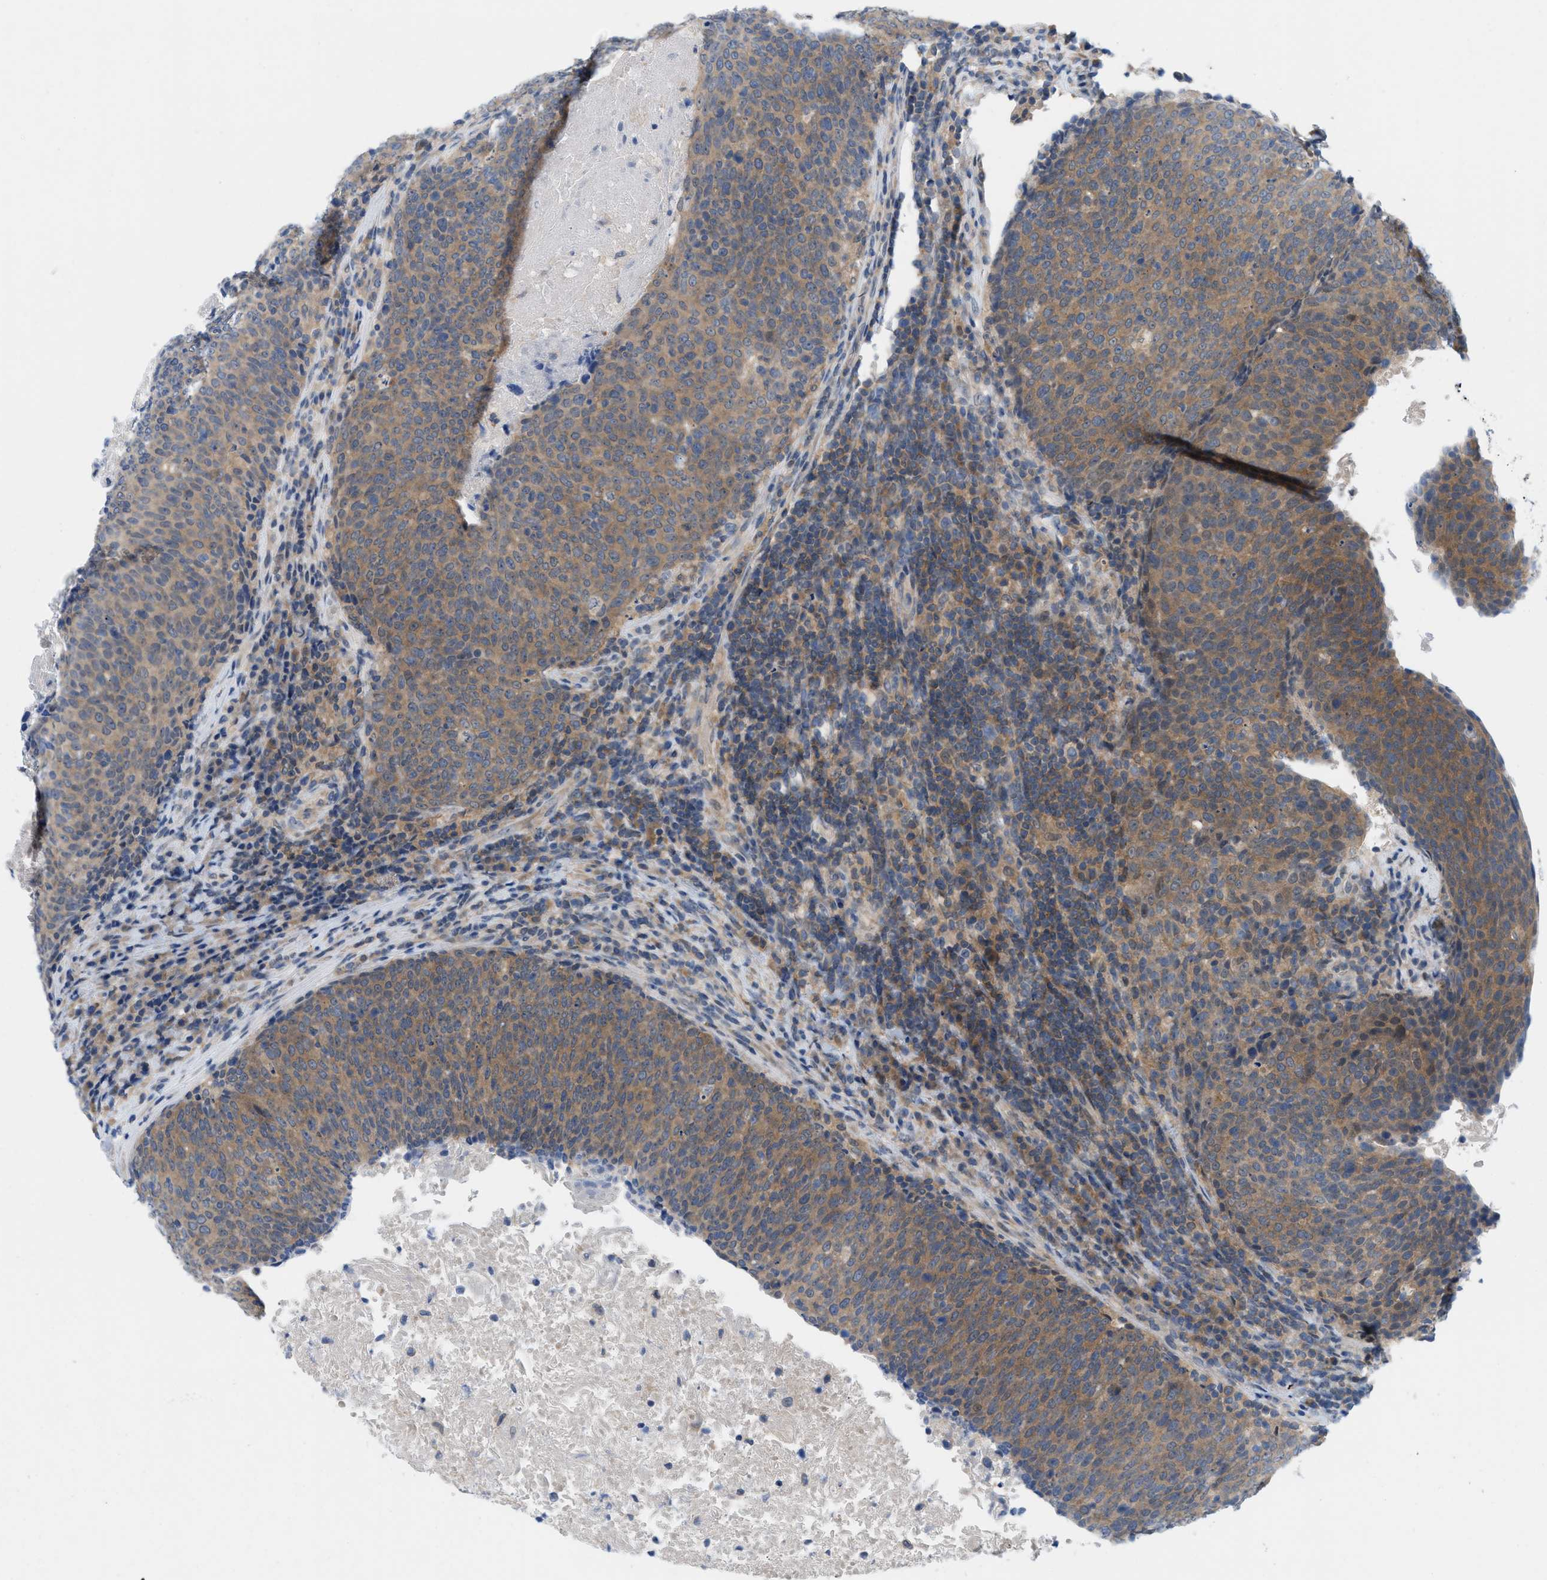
{"staining": {"intensity": "moderate", "quantity": ">75%", "location": "cytoplasmic/membranous"}, "tissue": "head and neck cancer", "cell_type": "Tumor cells", "image_type": "cancer", "snomed": [{"axis": "morphology", "description": "Squamous cell carcinoma, NOS"}, {"axis": "morphology", "description": "Squamous cell carcinoma, metastatic, NOS"}, {"axis": "topography", "description": "Lymph node"}, {"axis": "topography", "description": "Head-Neck"}], "caption": "Head and neck cancer stained for a protein reveals moderate cytoplasmic/membranous positivity in tumor cells.", "gene": "WIPI2", "patient": {"sex": "male", "age": 62}}